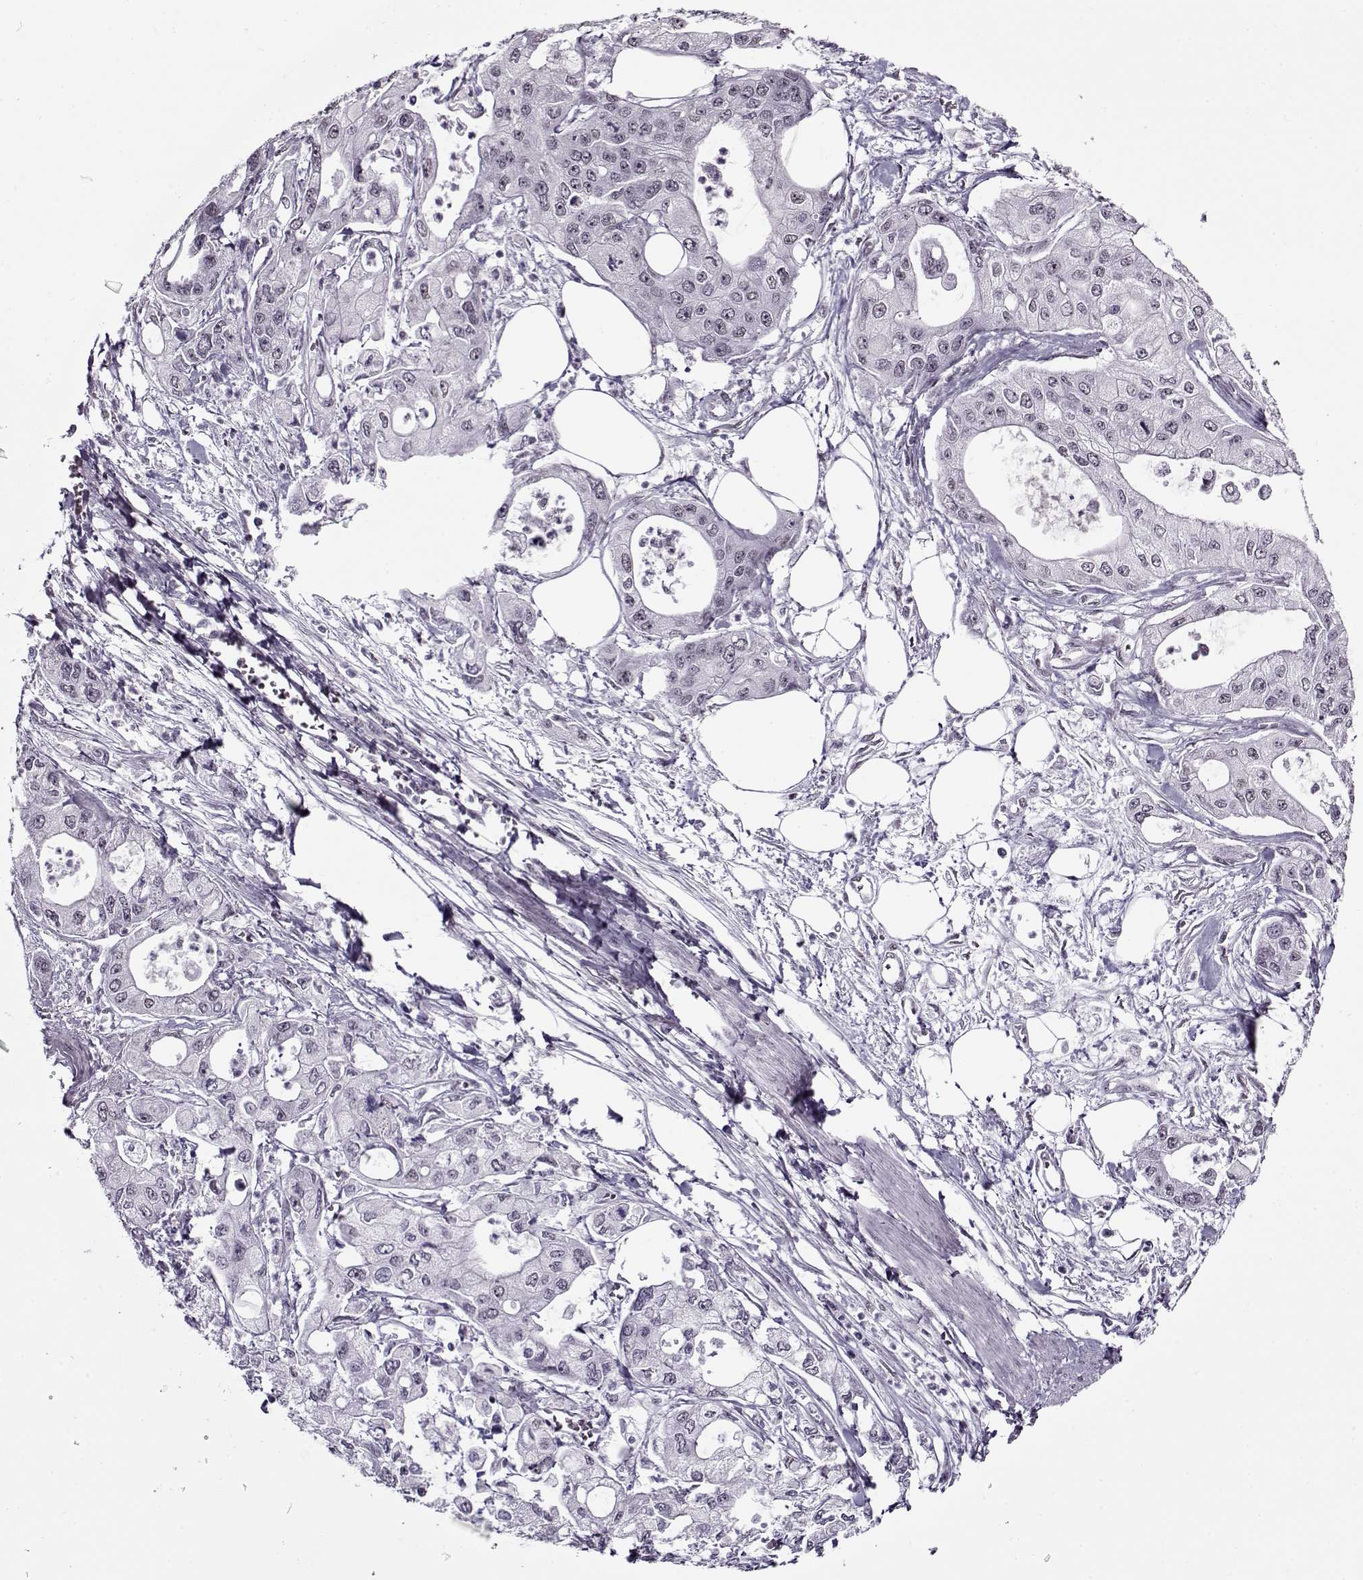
{"staining": {"intensity": "negative", "quantity": "none", "location": "none"}, "tissue": "pancreatic cancer", "cell_type": "Tumor cells", "image_type": "cancer", "snomed": [{"axis": "morphology", "description": "Adenocarcinoma, NOS"}, {"axis": "topography", "description": "Pancreas"}], "caption": "Protein analysis of pancreatic cancer (adenocarcinoma) displays no significant expression in tumor cells.", "gene": "PRMT8", "patient": {"sex": "male", "age": 70}}